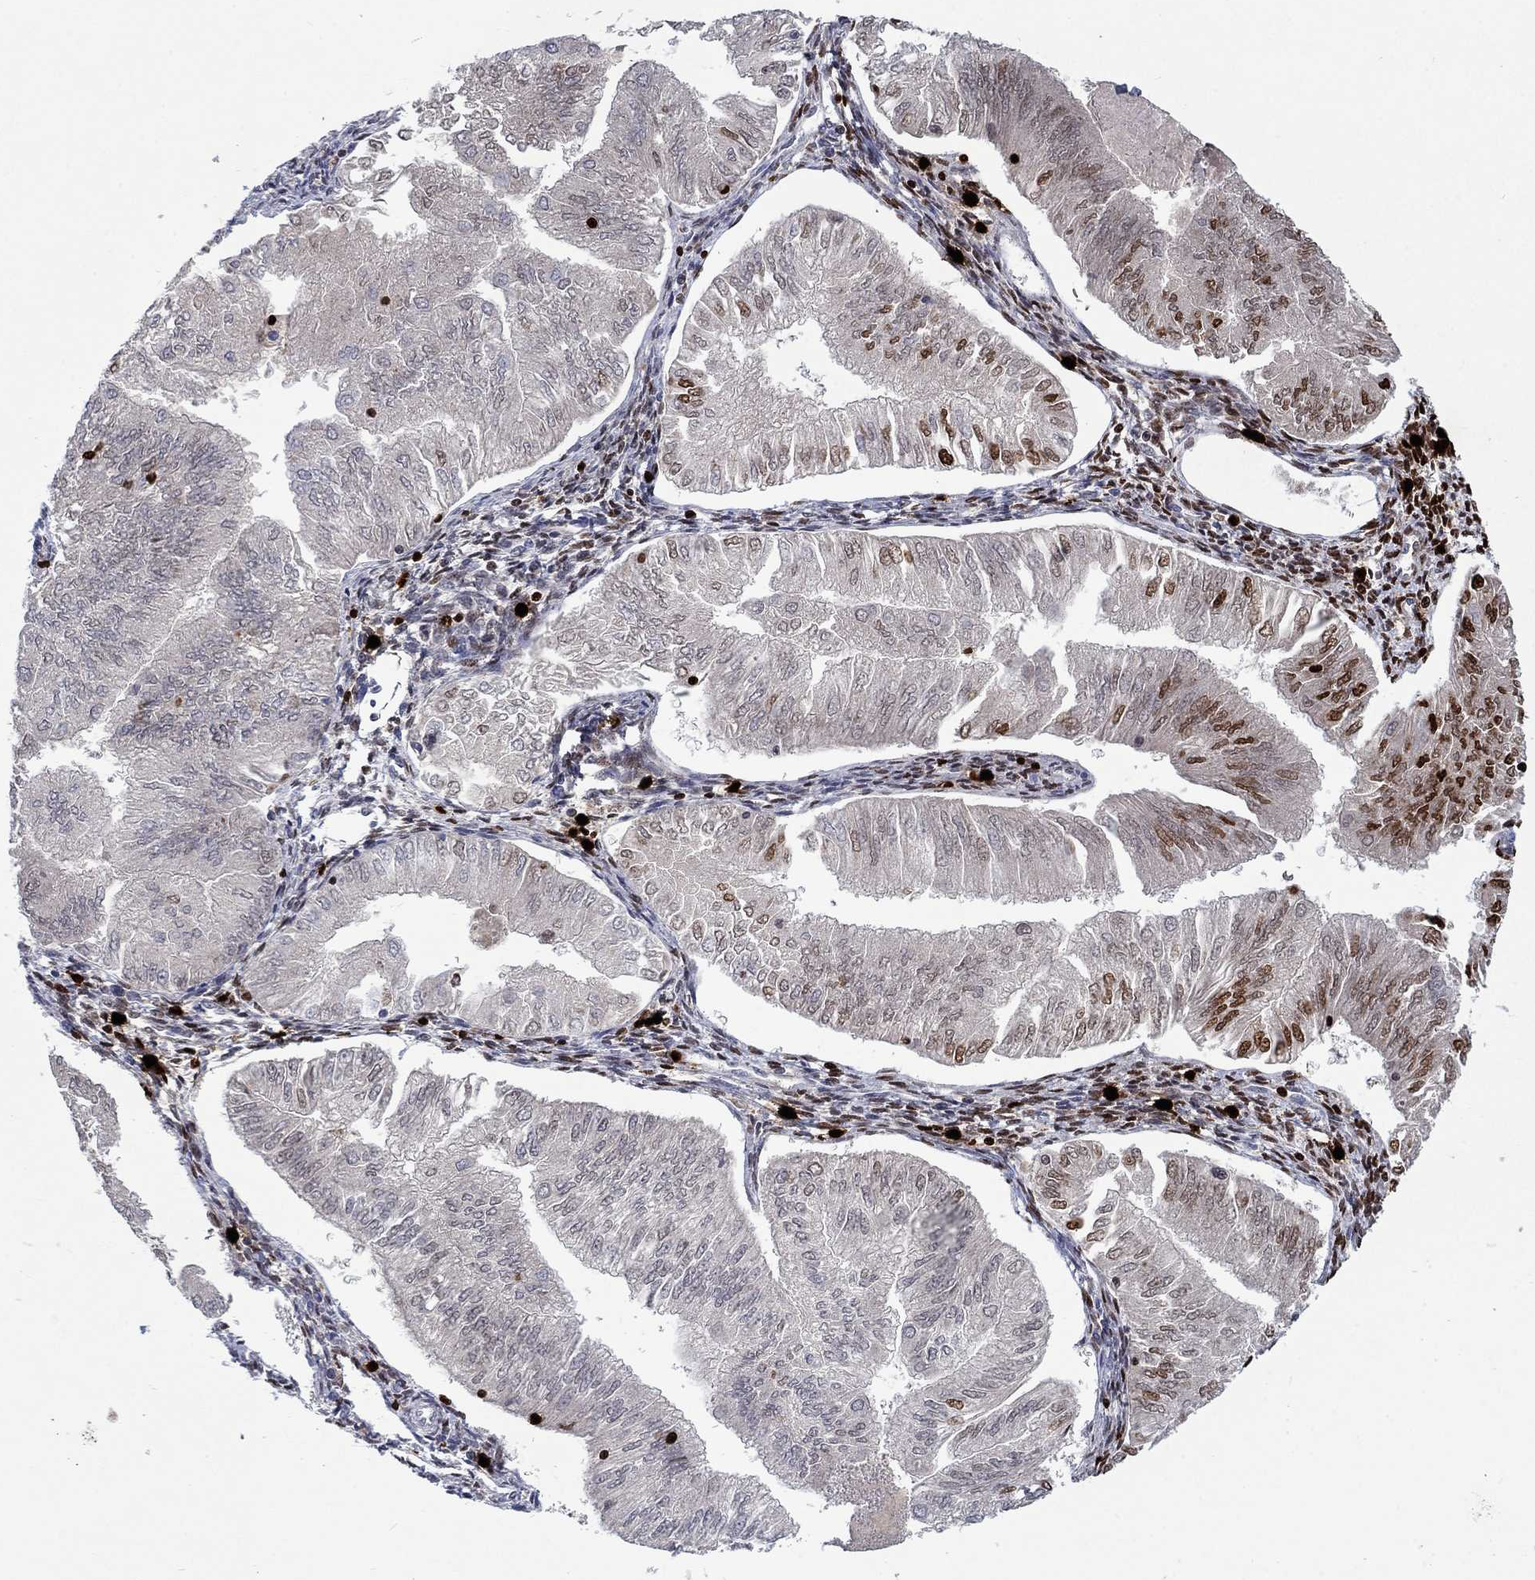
{"staining": {"intensity": "strong", "quantity": "<25%", "location": "nuclear"}, "tissue": "endometrial cancer", "cell_type": "Tumor cells", "image_type": "cancer", "snomed": [{"axis": "morphology", "description": "Adenocarcinoma, NOS"}, {"axis": "topography", "description": "Endometrium"}], "caption": "The histopathology image demonstrates immunohistochemical staining of endometrial cancer. There is strong nuclear staining is appreciated in about <25% of tumor cells.", "gene": "GZMA", "patient": {"sex": "female", "age": 53}}